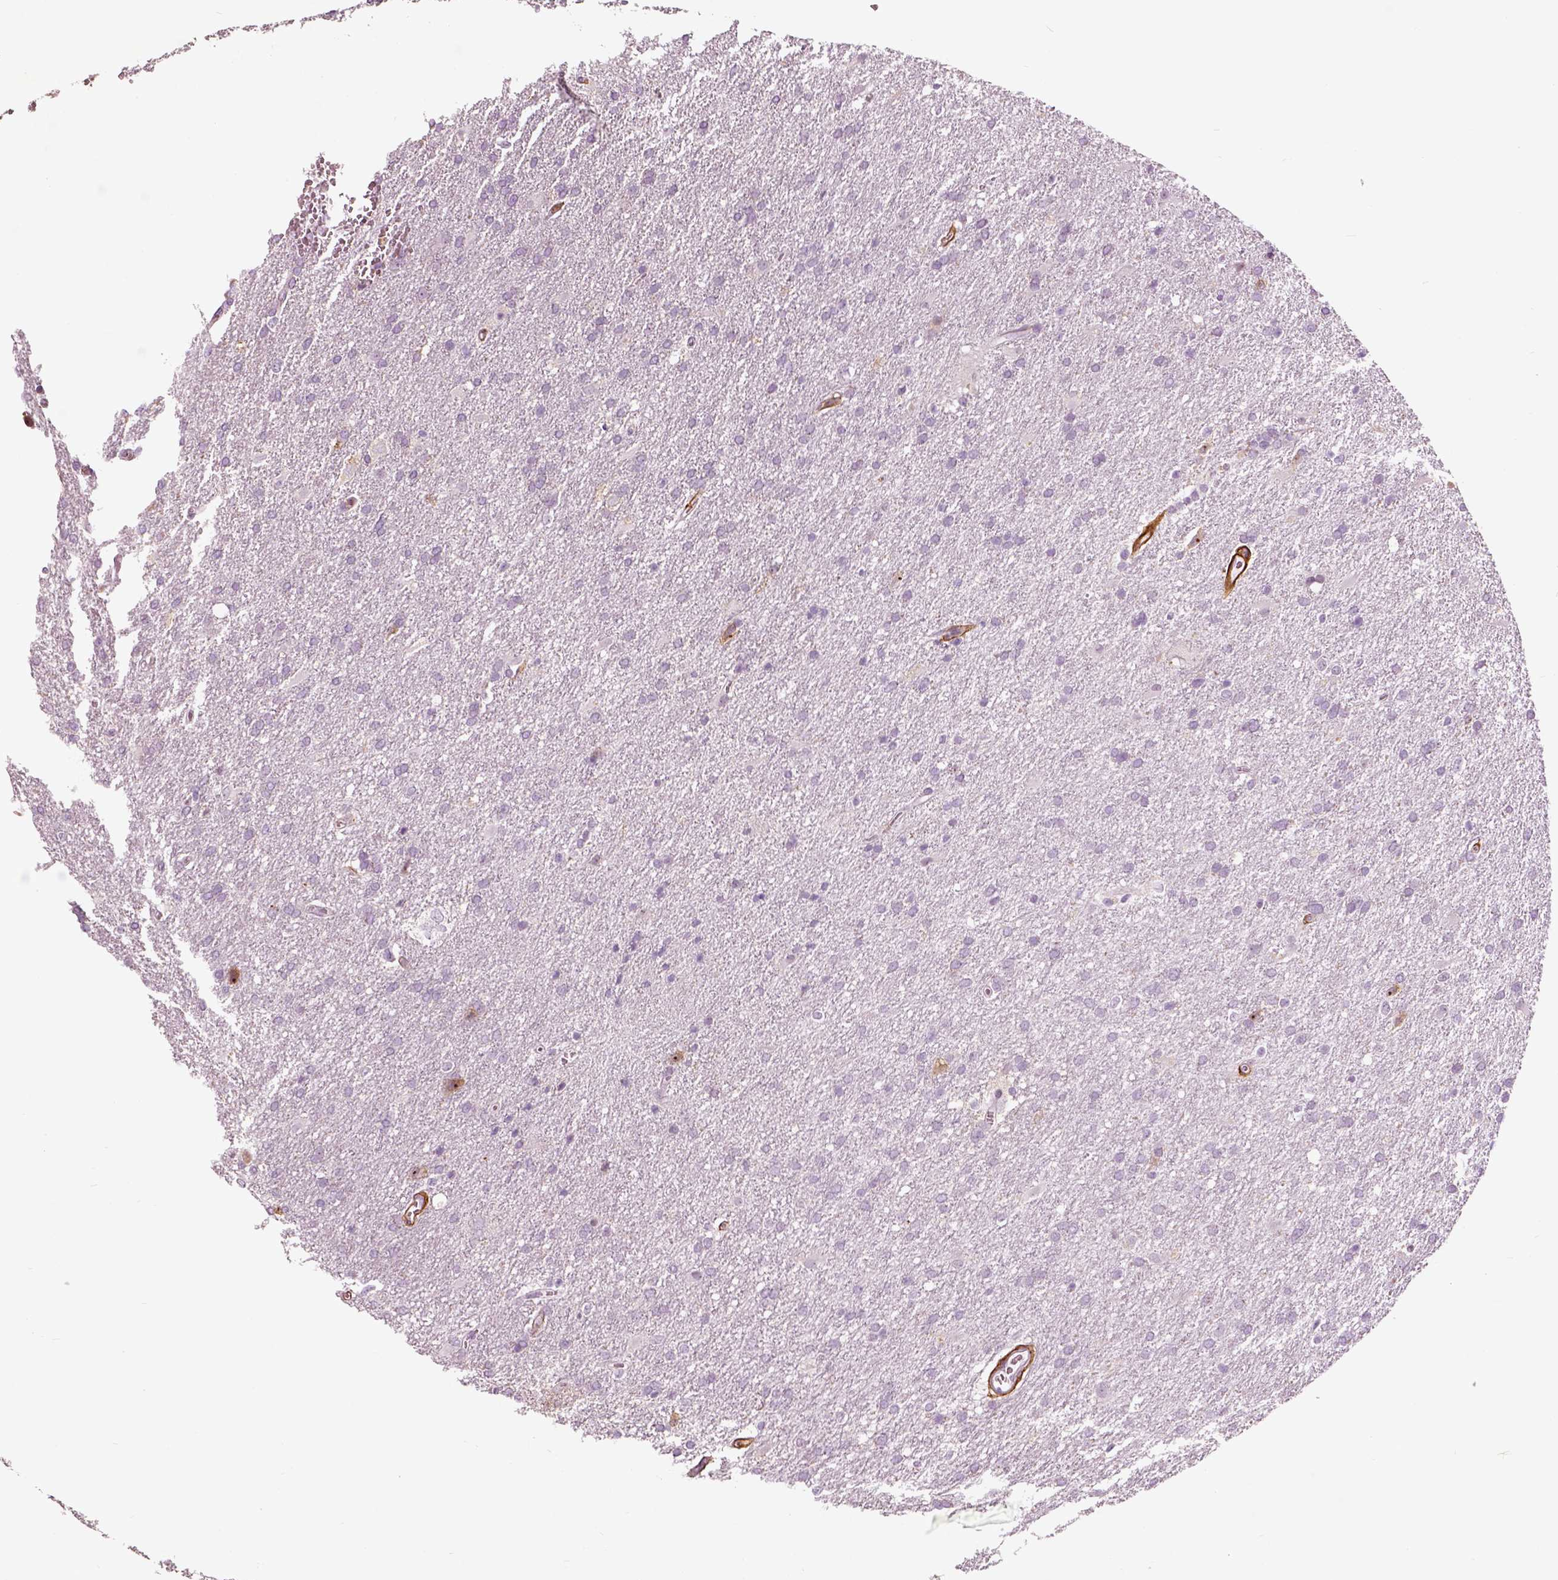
{"staining": {"intensity": "negative", "quantity": "none", "location": "none"}, "tissue": "glioma", "cell_type": "Tumor cells", "image_type": "cancer", "snomed": [{"axis": "morphology", "description": "Glioma, malignant, Low grade"}, {"axis": "topography", "description": "Brain"}], "caption": "A micrograph of low-grade glioma (malignant) stained for a protein demonstrates no brown staining in tumor cells.", "gene": "COL6A2", "patient": {"sex": "male", "age": 66}}